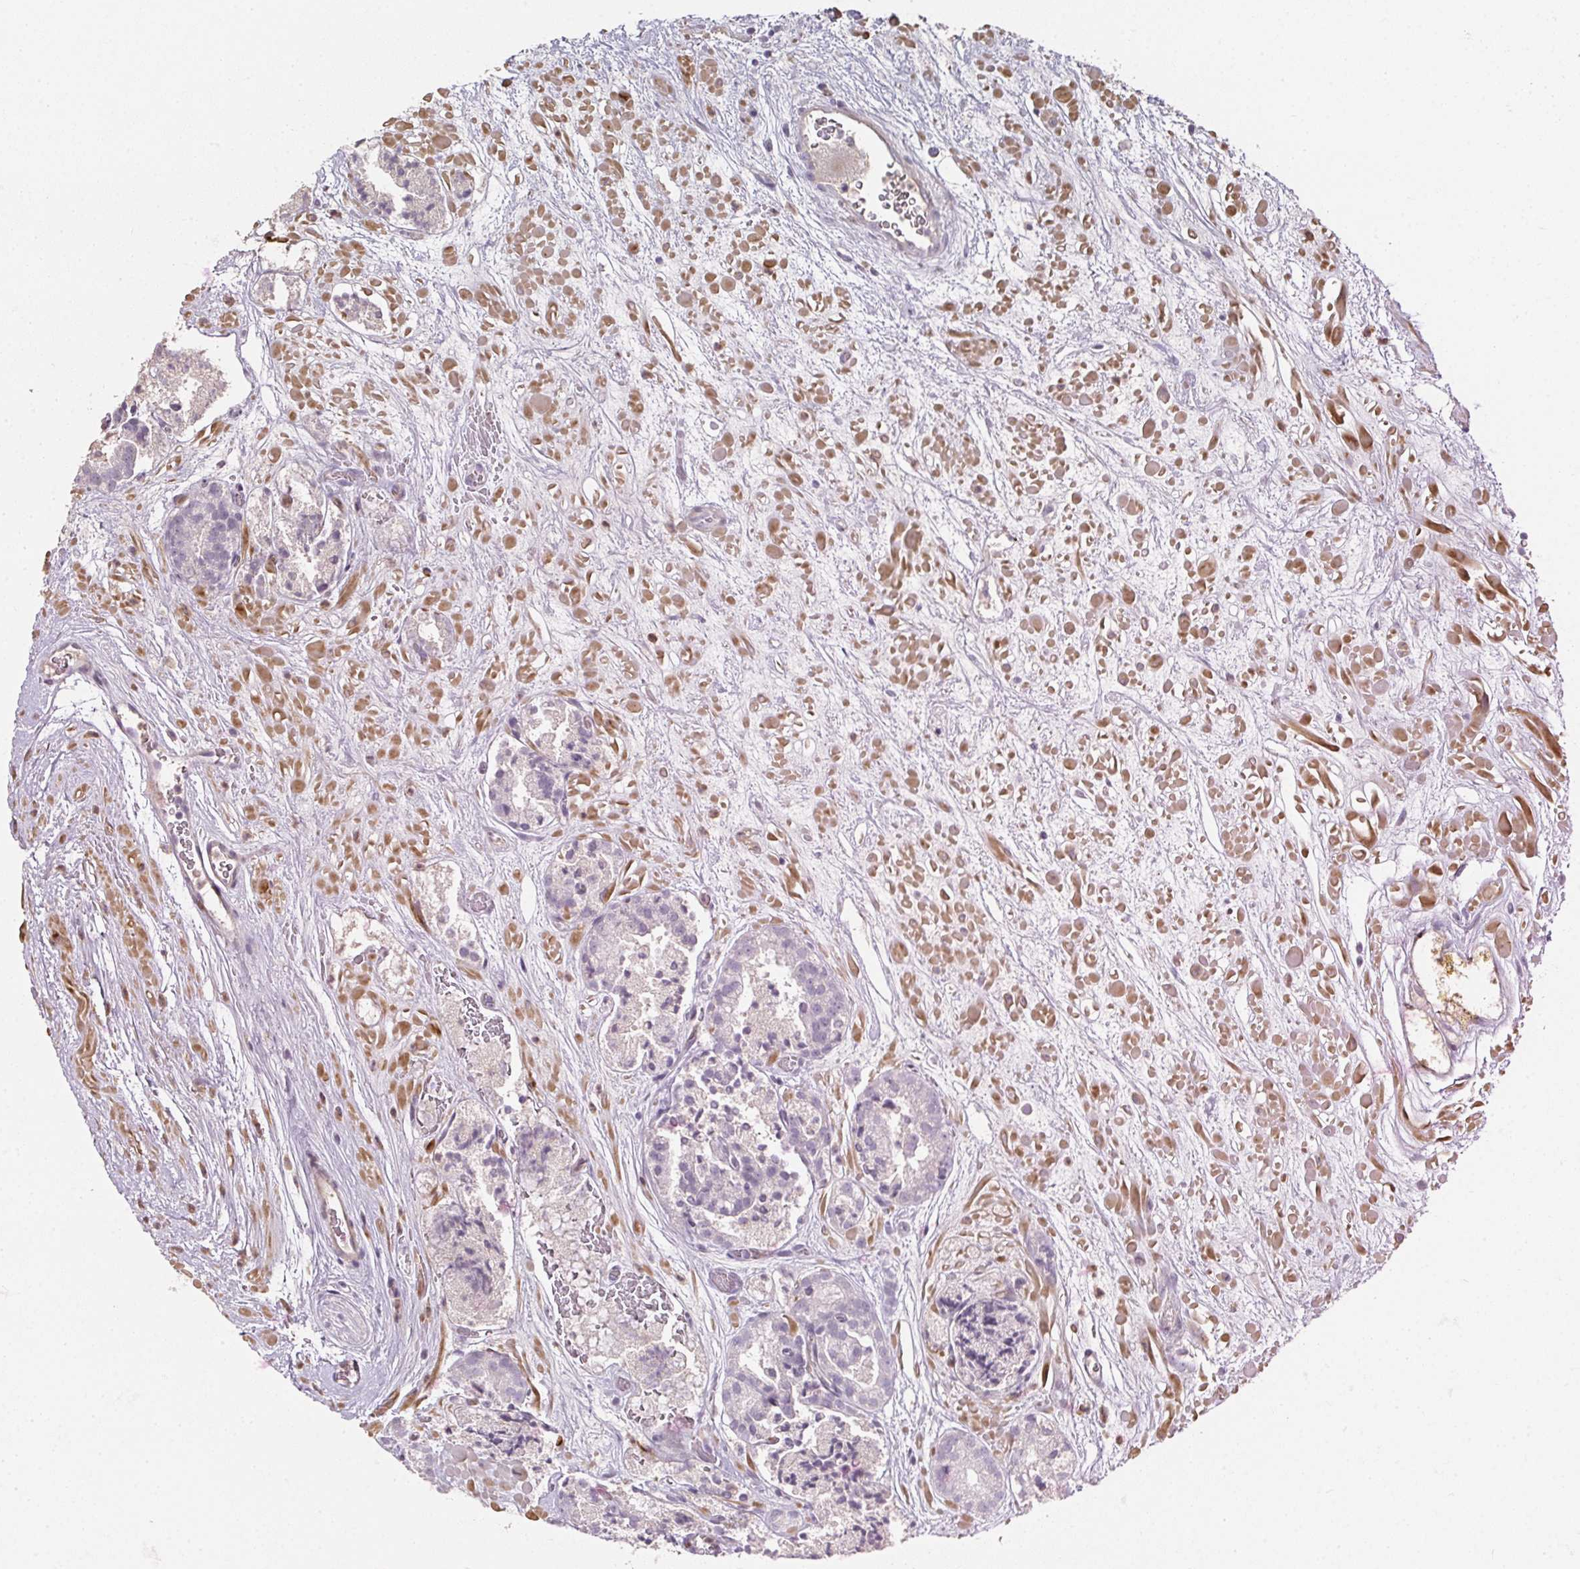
{"staining": {"intensity": "negative", "quantity": "none", "location": "none"}, "tissue": "prostate cancer", "cell_type": "Tumor cells", "image_type": "cancer", "snomed": [{"axis": "morphology", "description": "Adenocarcinoma, High grade"}, {"axis": "topography", "description": "Prostate"}], "caption": "IHC image of prostate cancer (adenocarcinoma (high-grade)) stained for a protein (brown), which demonstrates no expression in tumor cells.", "gene": "A1CF", "patient": {"sex": "male", "age": 66}}